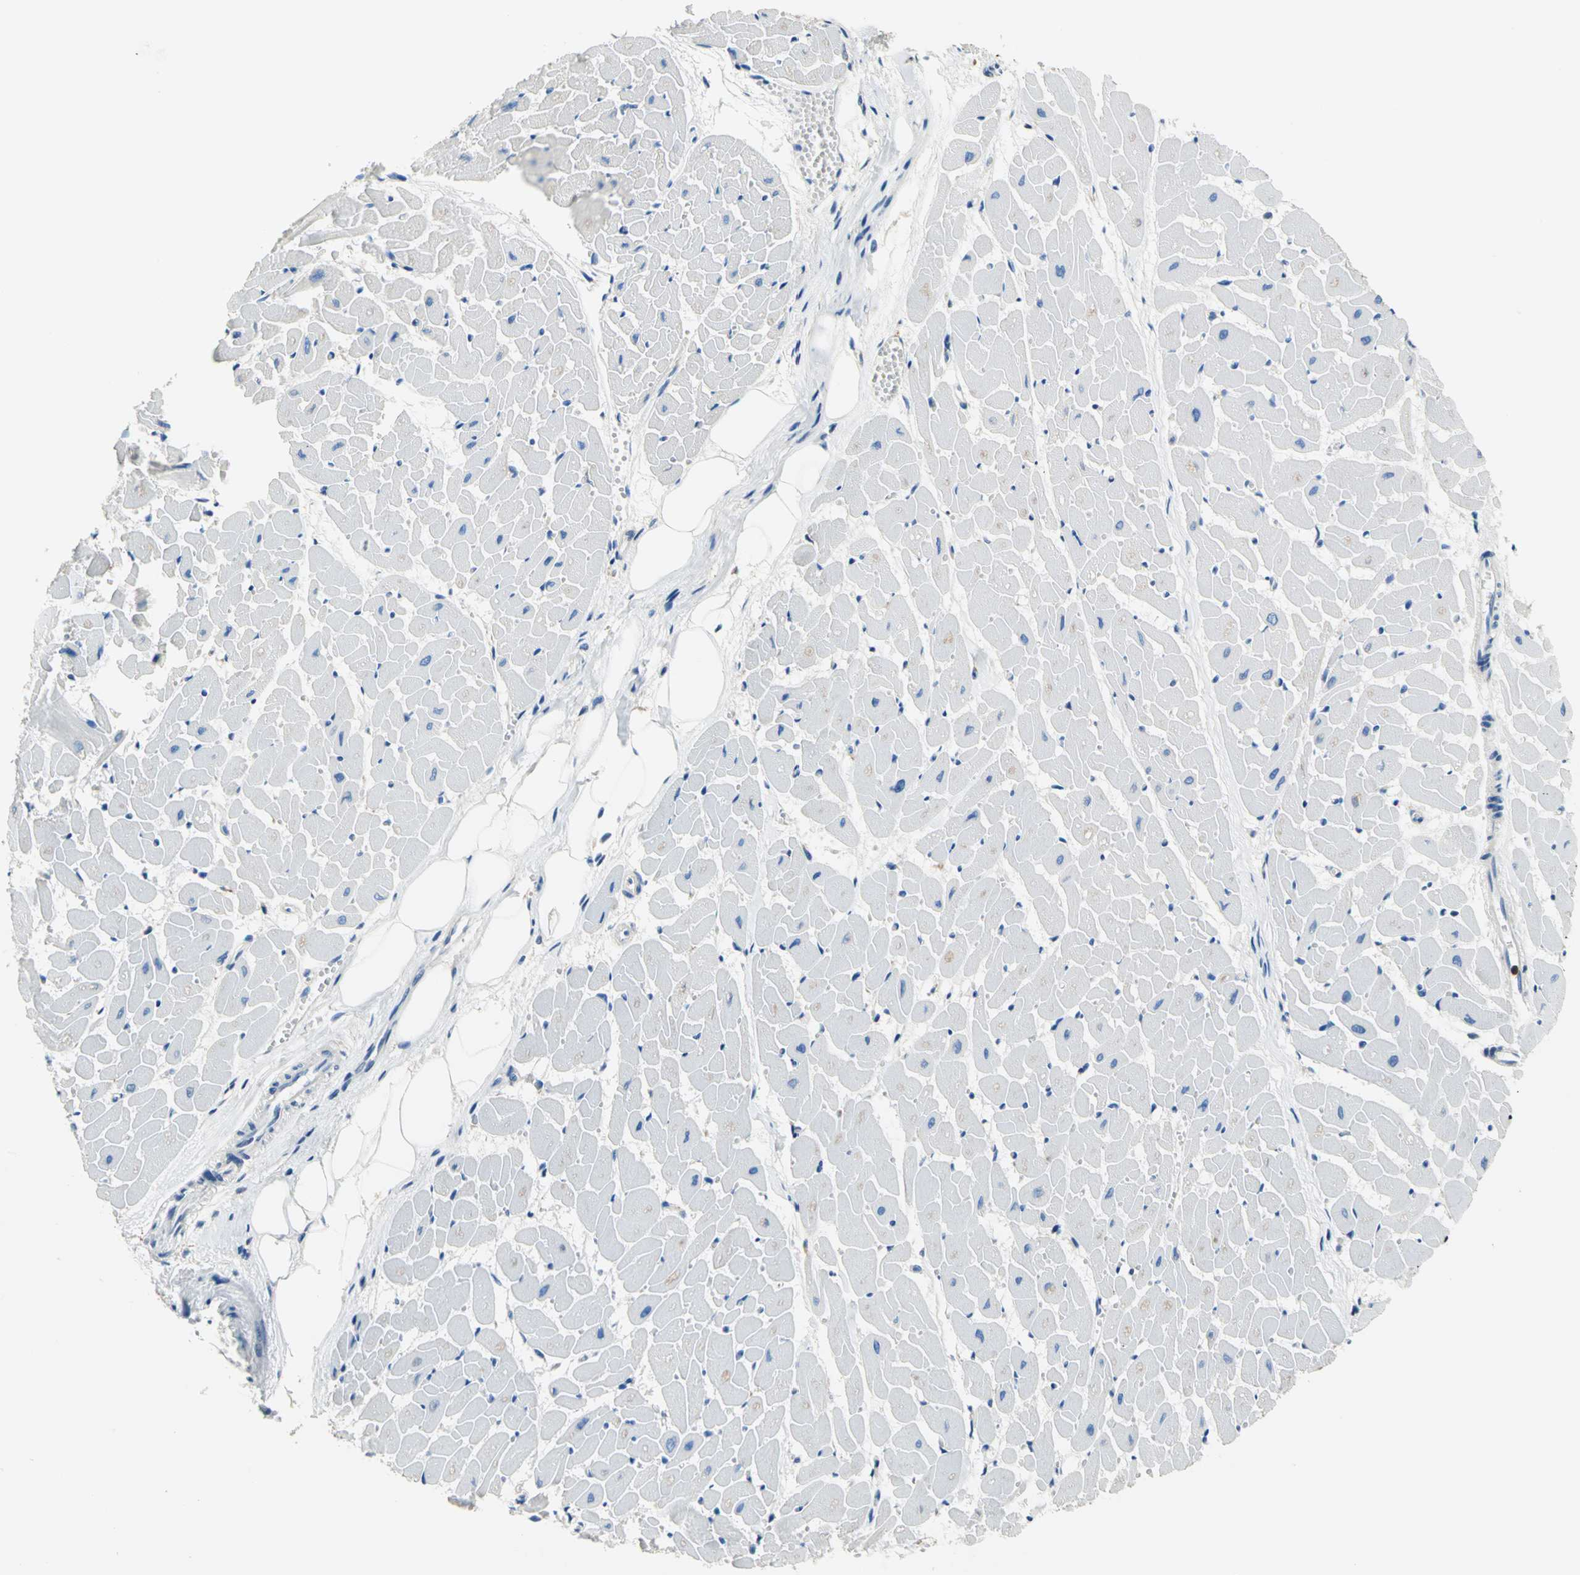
{"staining": {"intensity": "negative", "quantity": "none", "location": "none"}, "tissue": "heart muscle", "cell_type": "Cardiomyocytes", "image_type": "normal", "snomed": [{"axis": "morphology", "description": "Normal tissue, NOS"}, {"axis": "topography", "description": "Heart"}], "caption": "High power microscopy micrograph of an immunohistochemistry (IHC) image of normal heart muscle, revealing no significant positivity in cardiomyocytes.", "gene": "SEPTIN11", "patient": {"sex": "female", "age": 19}}